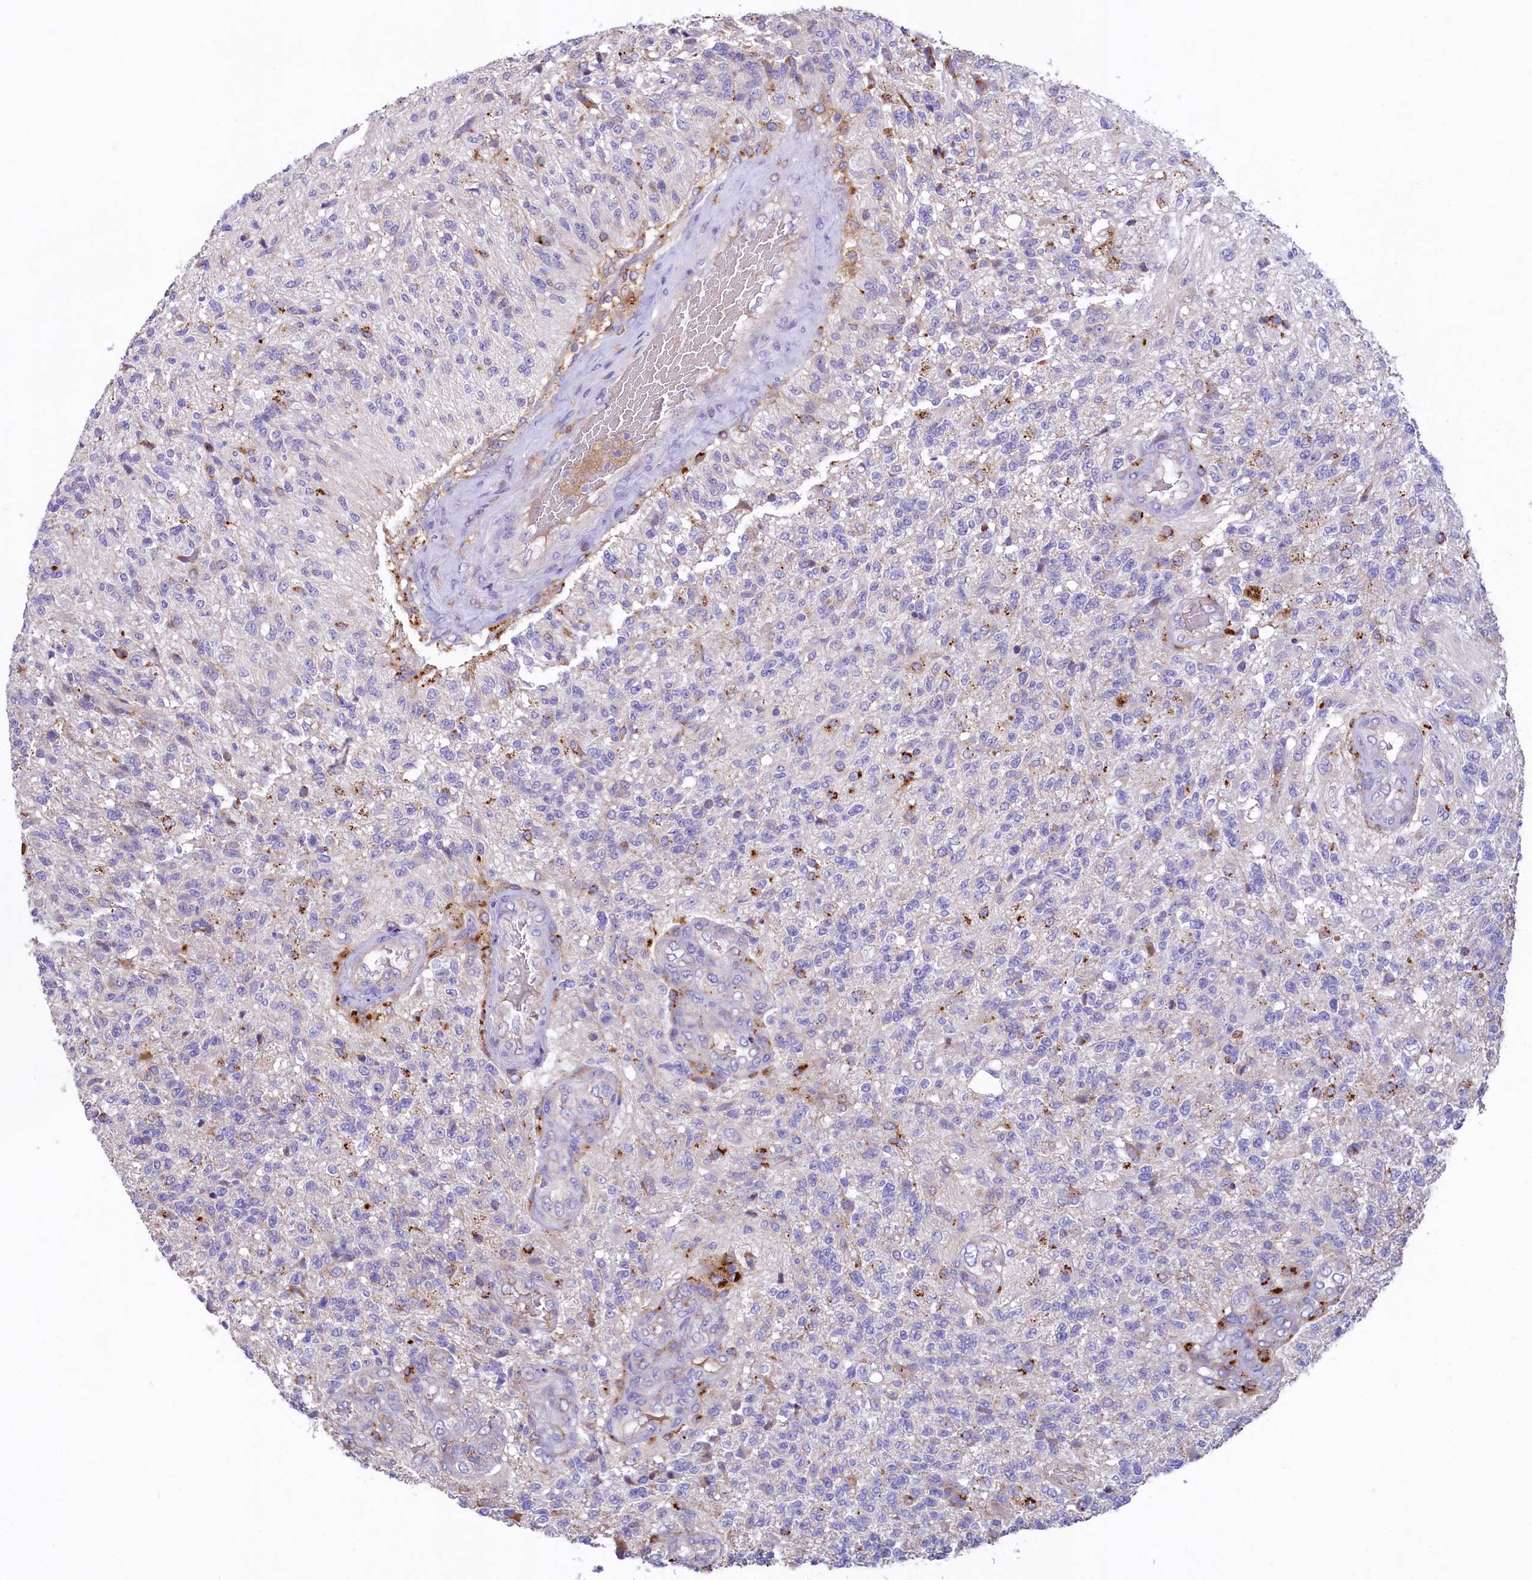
{"staining": {"intensity": "negative", "quantity": "none", "location": "none"}, "tissue": "glioma", "cell_type": "Tumor cells", "image_type": "cancer", "snomed": [{"axis": "morphology", "description": "Glioma, malignant, High grade"}, {"axis": "topography", "description": "Brain"}], "caption": "Human glioma stained for a protein using immunohistochemistry (IHC) displays no staining in tumor cells.", "gene": "HPS6", "patient": {"sex": "male", "age": 56}}